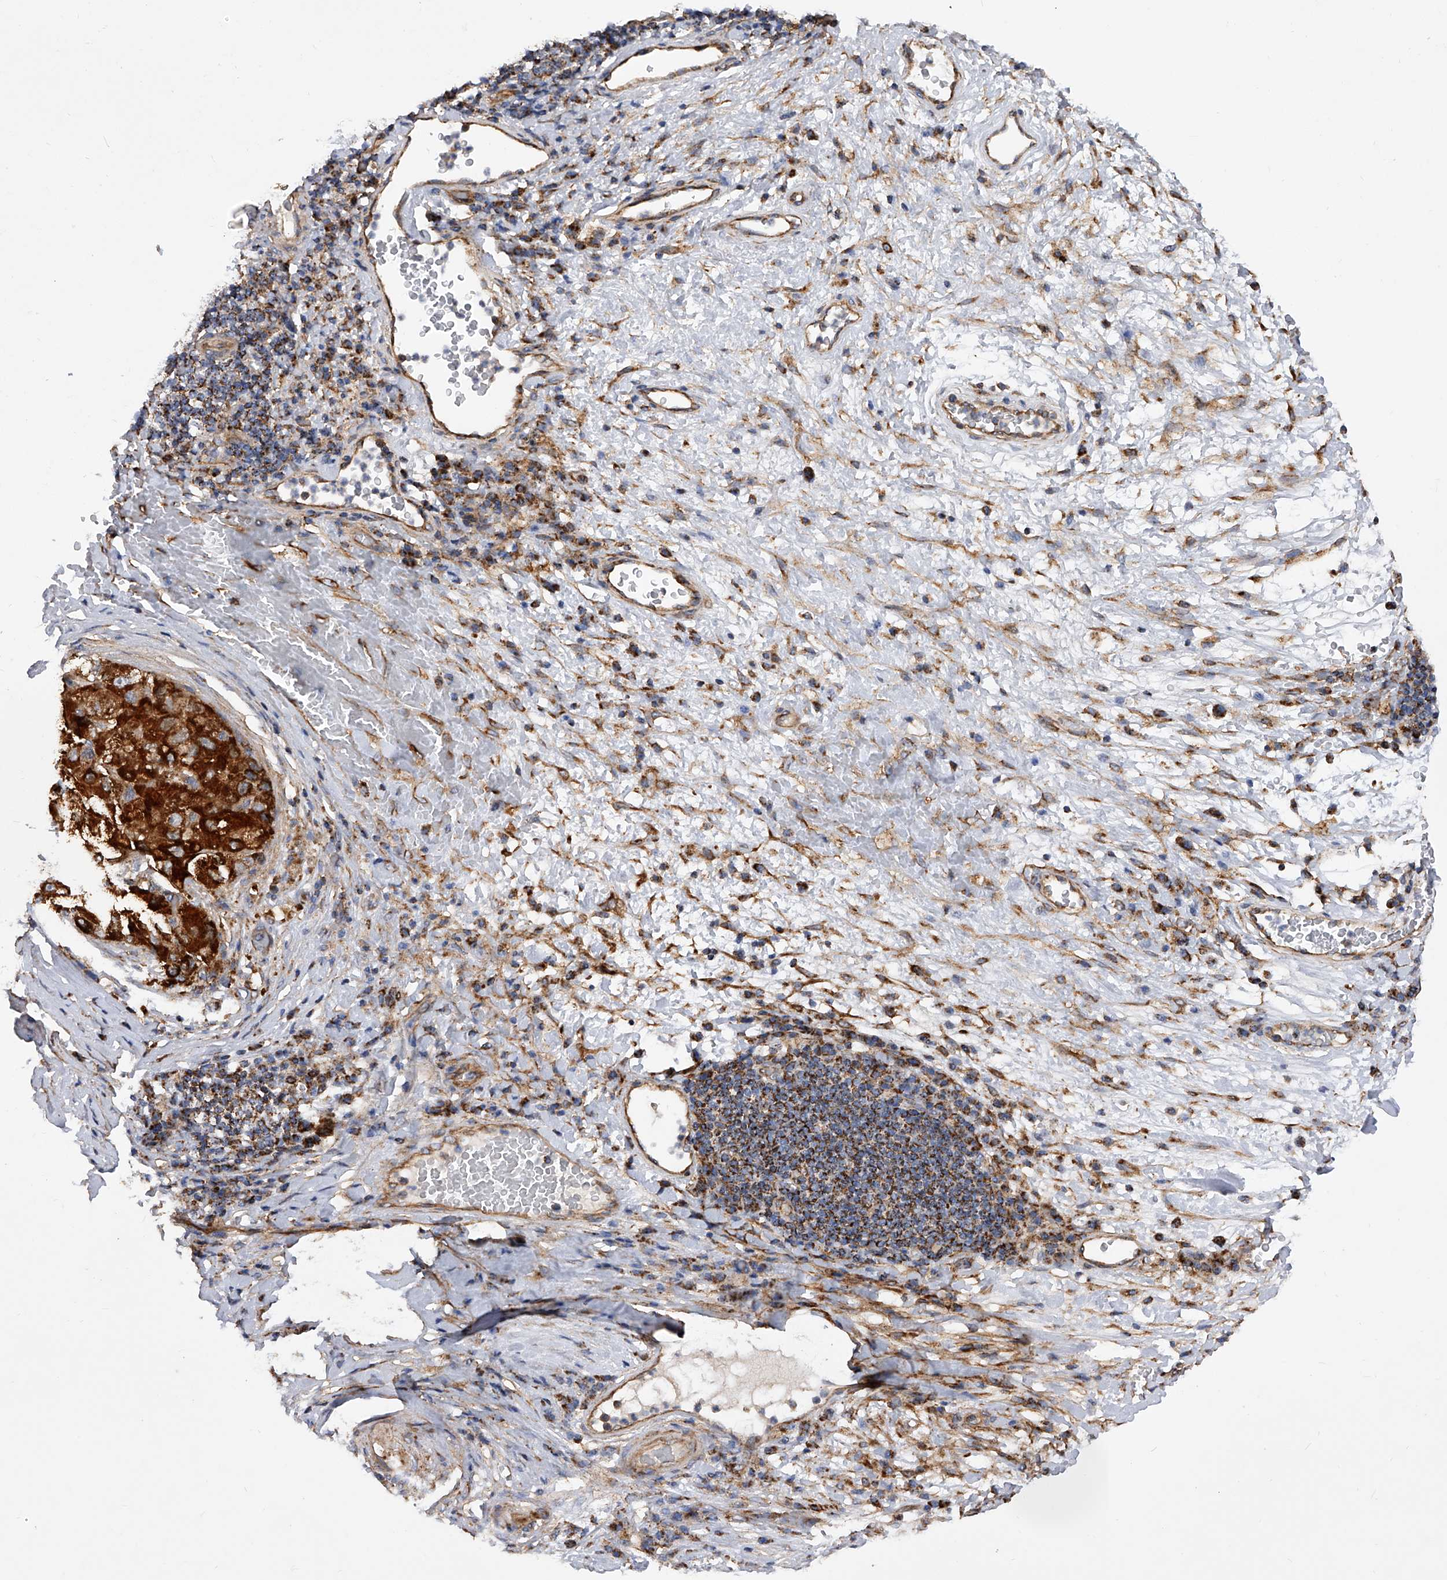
{"staining": {"intensity": "strong", "quantity": ">75%", "location": "cytoplasmic/membranous"}, "tissue": "liver cancer", "cell_type": "Tumor cells", "image_type": "cancer", "snomed": [{"axis": "morphology", "description": "Carcinoma, Hepatocellular, NOS"}, {"axis": "topography", "description": "Liver"}], "caption": "Liver hepatocellular carcinoma was stained to show a protein in brown. There is high levels of strong cytoplasmic/membranous positivity in approximately >75% of tumor cells.", "gene": "PDSS2", "patient": {"sex": "male", "age": 80}}